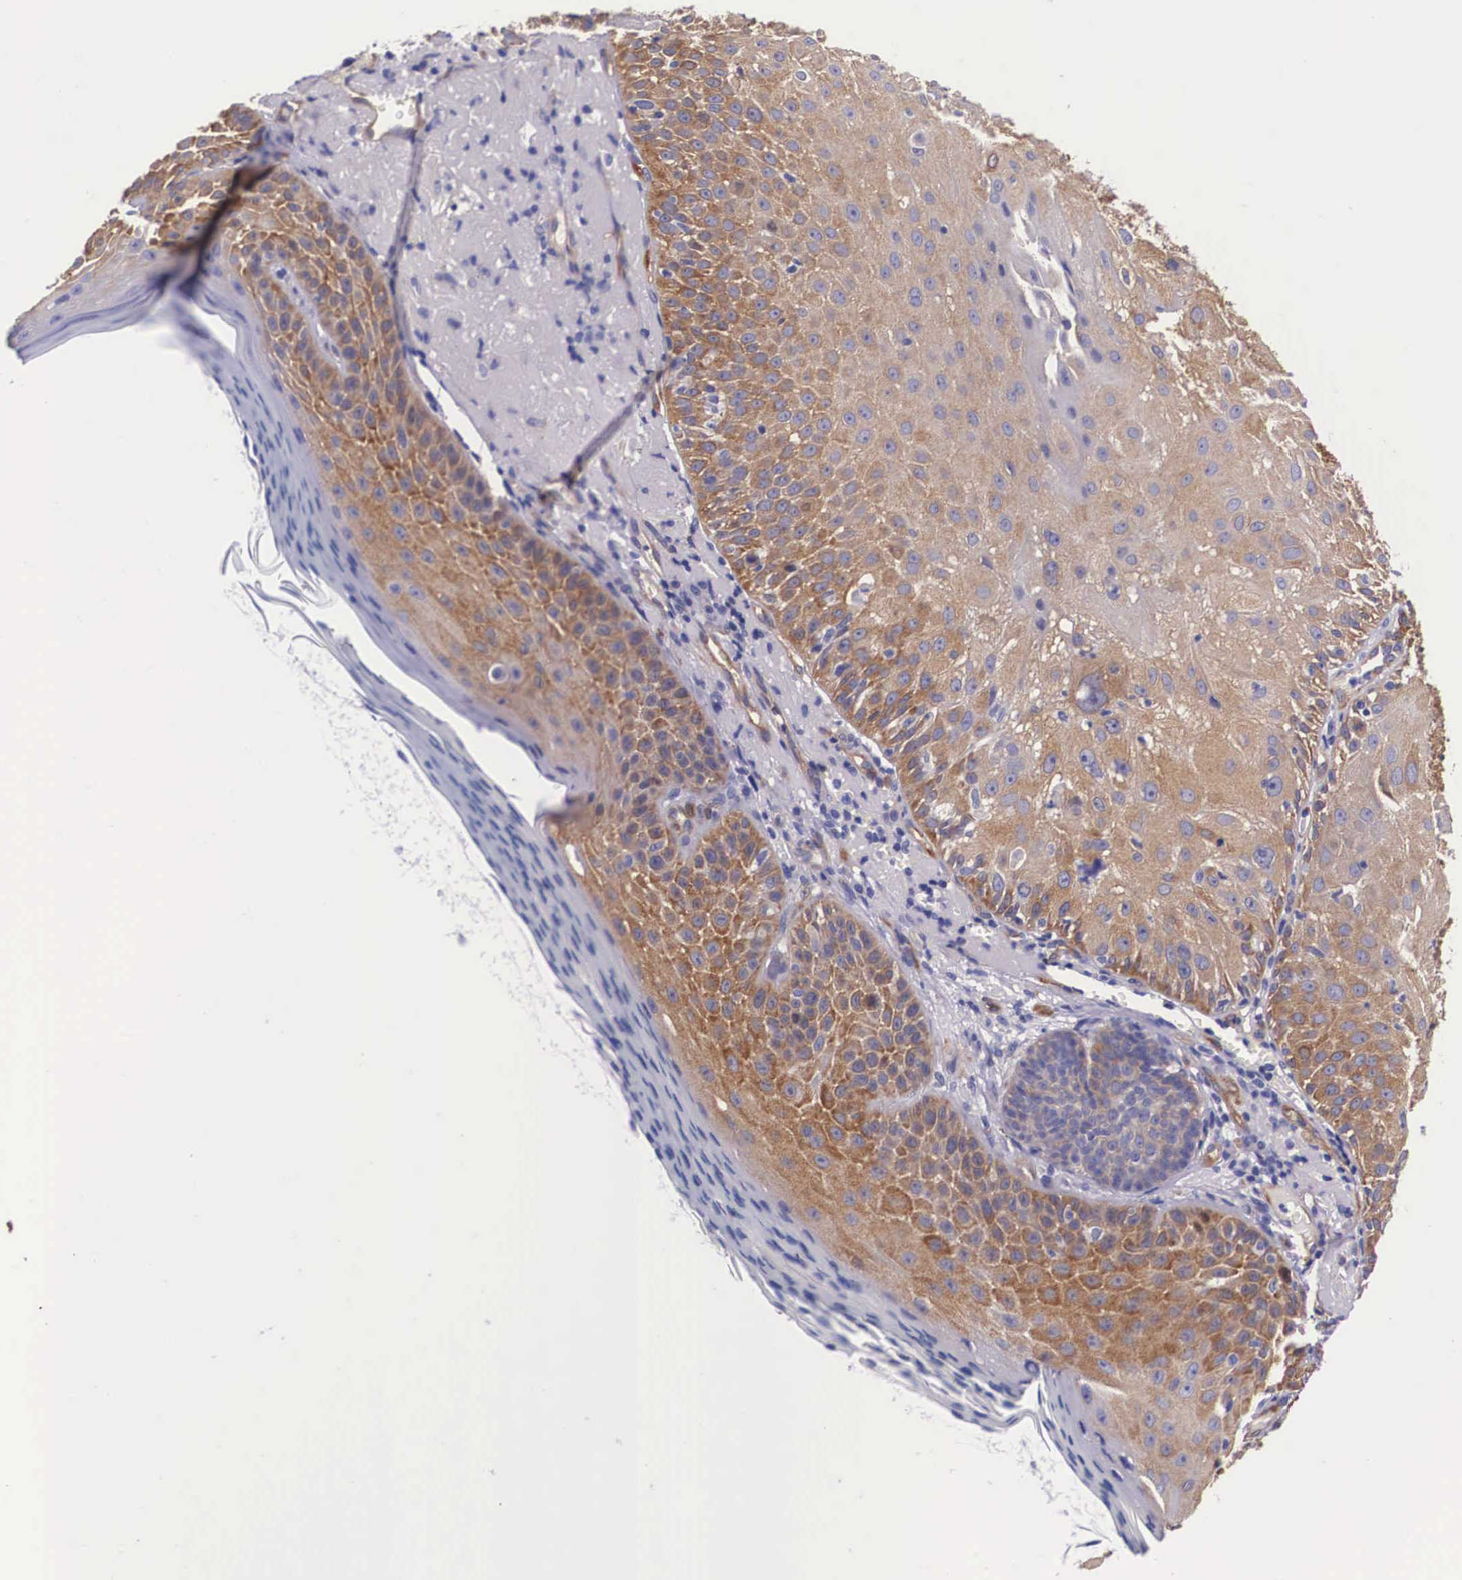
{"staining": {"intensity": "moderate", "quantity": "25%-75%", "location": "cytoplasmic/membranous"}, "tissue": "skin cancer", "cell_type": "Tumor cells", "image_type": "cancer", "snomed": [{"axis": "morphology", "description": "Squamous cell carcinoma, NOS"}, {"axis": "topography", "description": "Skin"}], "caption": "Brown immunohistochemical staining in skin squamous cell carcinoma reveals moderate cytoplasmic/membranous positivity in about 25%-75% of tumor cells.", "gene": "BCAR1", "patient": {"sex": "female", "age": 89}}